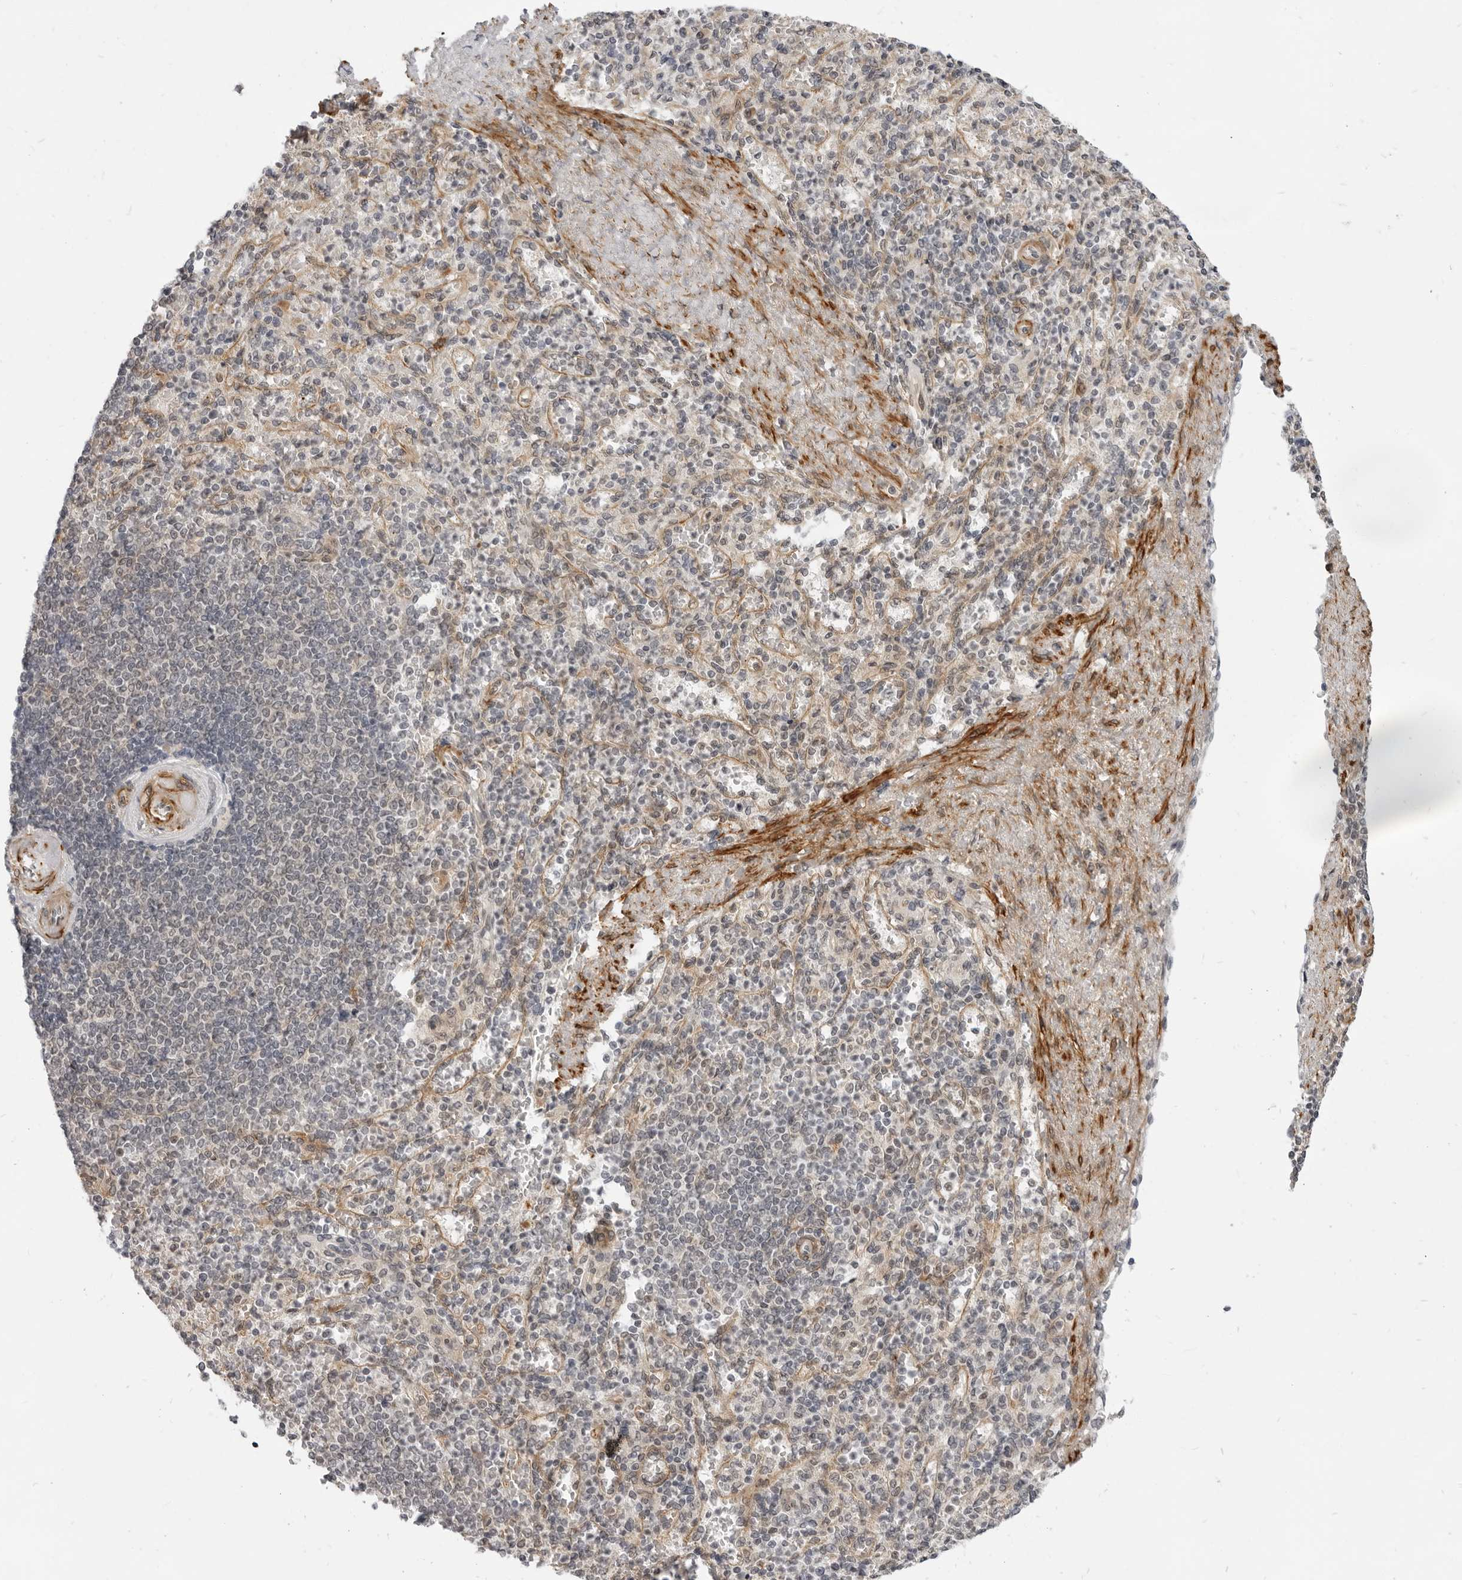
{"staining": {"intensity": "negative", "quantity": "none", "location": "none"}, "tissue": "spleen", "cell_type": "Cells in red pulp", "image_type": "normal", "snomed": [{"axis": "morphology", "description": "Normal tissue, NOS"}, {"axis": "topography", "description": "Spleen"}], "caption": "DAB (3,3'-diaminobenzidine) immunohistochemical staining of unremarkable spleen reveals no significant staining in cells in red pulp.", "gene": "SRGAP2", "patient": {"sex": "female", "age": 74}}